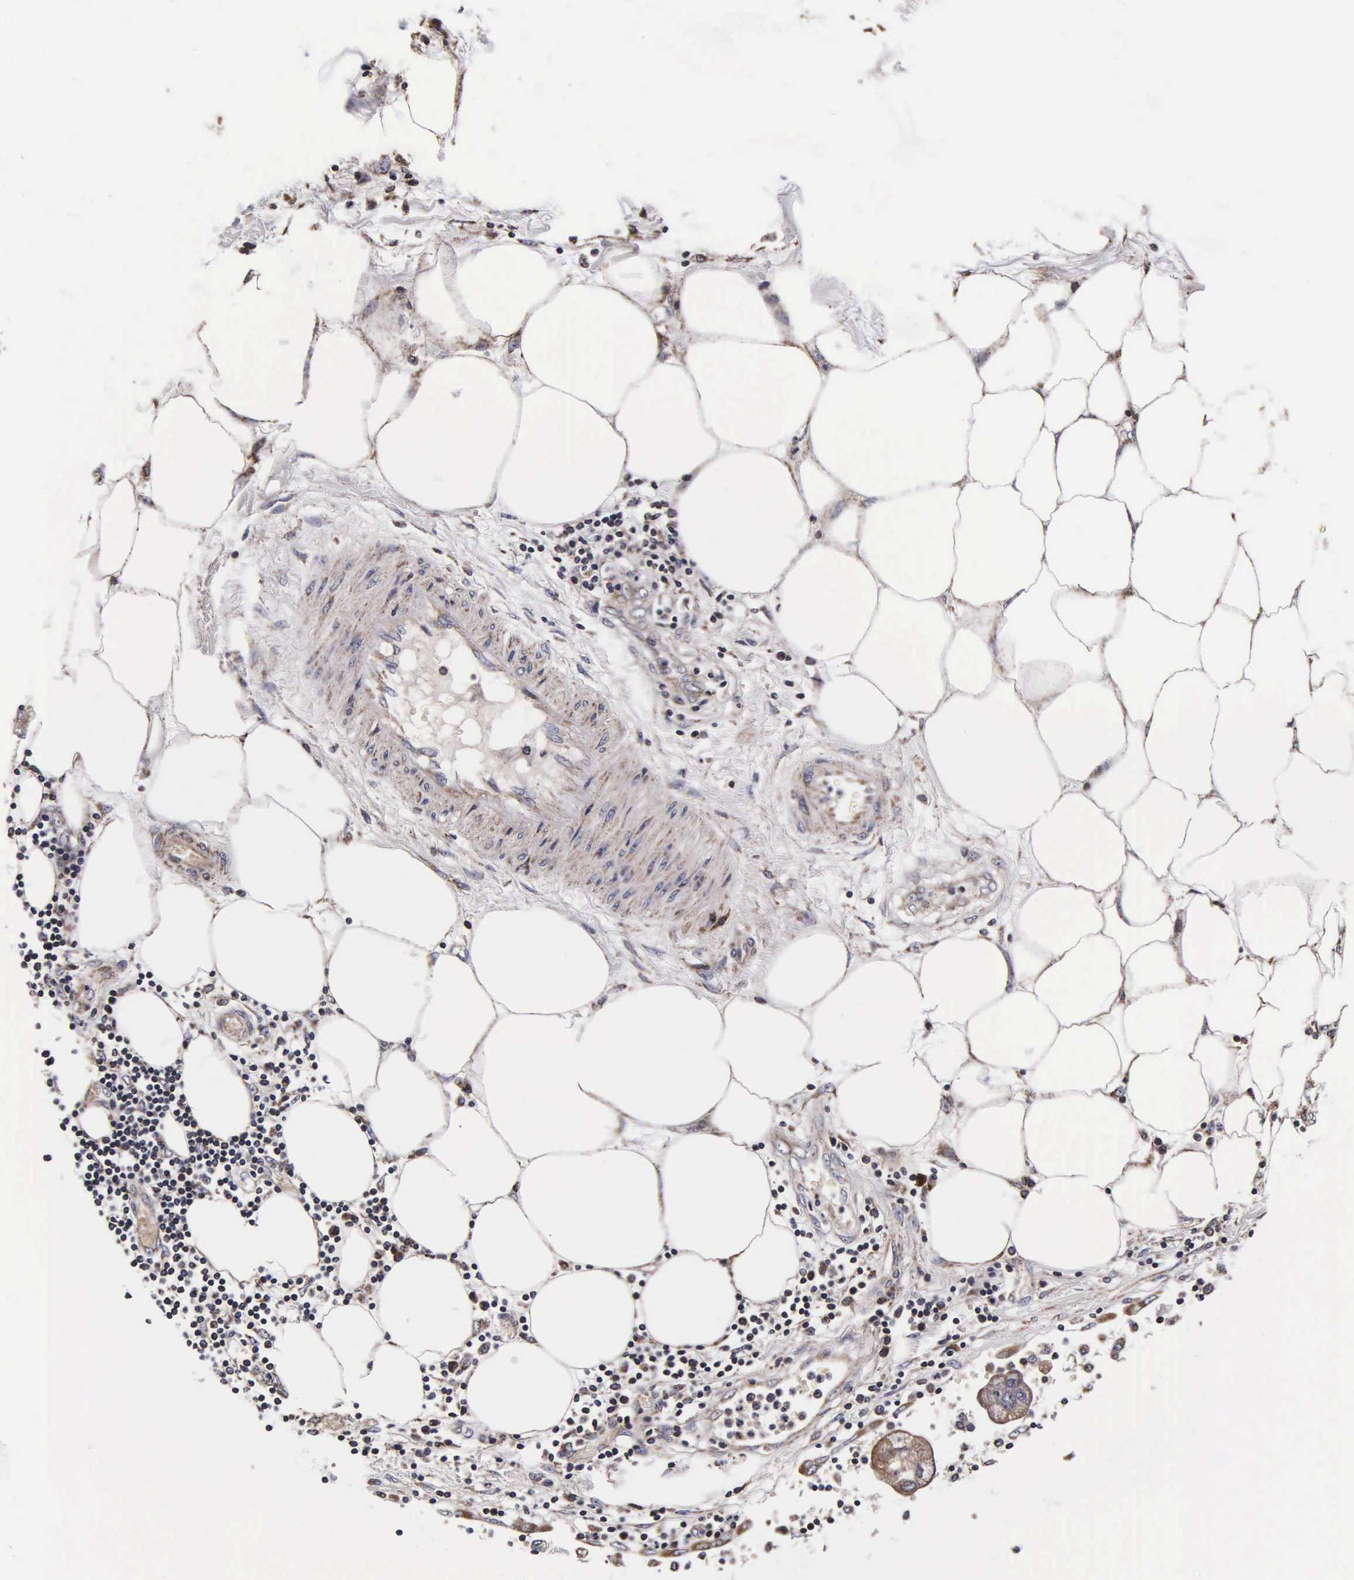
{"staining": {"intensity": "moderate", "quantity": ">75%", "location": "cytoplasmic/membranous"}, "tissue": "pancreatic cancer", "cell_type": "Tumor cells", "image_type": "cancer", "snomed": [{"axis": "morphology", "description": "Adenocarcinoma, NOS"}, {"axis": "topography", "description": "Pancreas"}, {"axis": "topography", "description": "Stomach, upper"}], "caption": "There is medium levels of moderate cytoplasmic/membranous expression in tumor cells of adenocarcinoma (pancreatic), as demonstrated by immunohistochemical staining (brown color).", "gene": "PSMA3", "patient": {"sex": "male", "age": 77}}